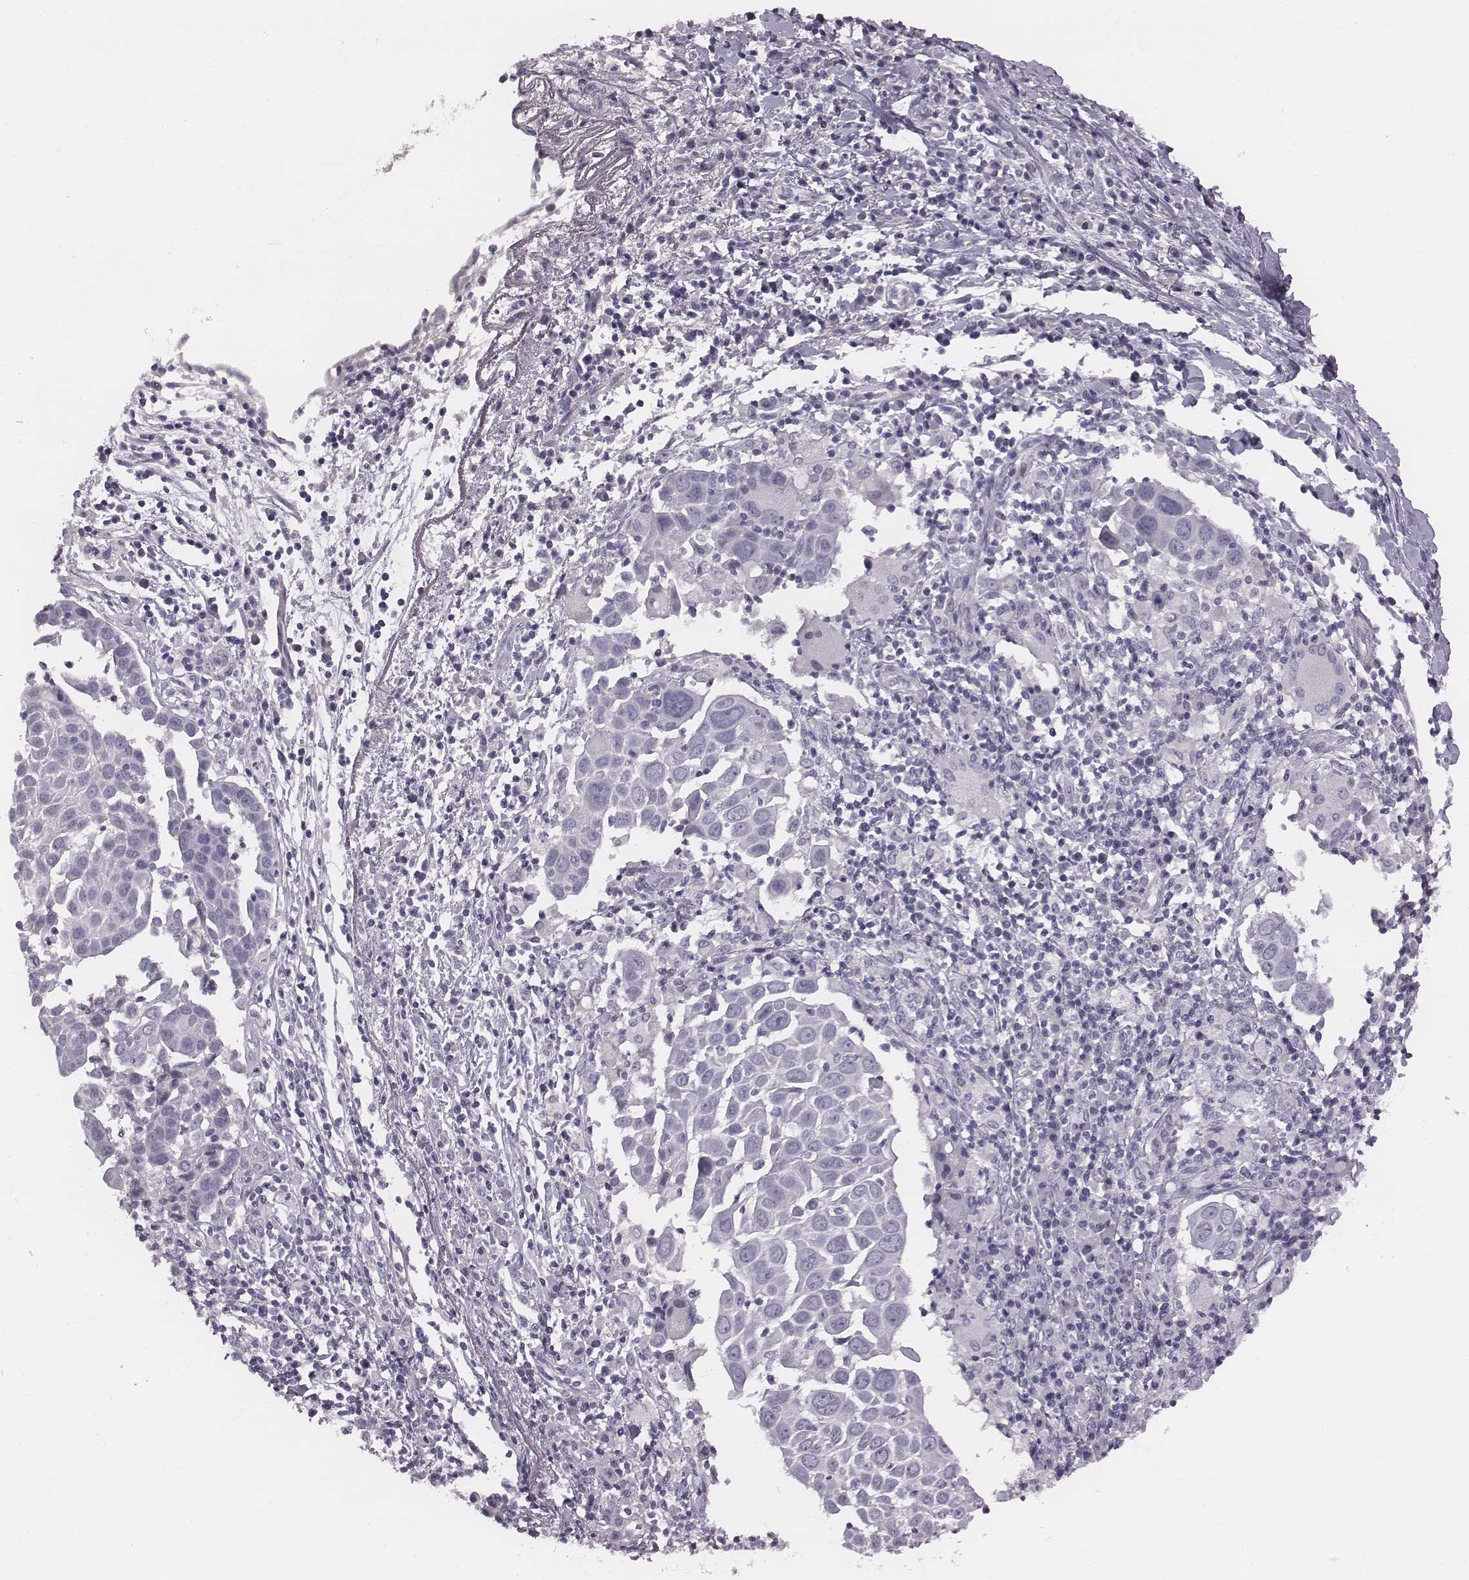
{"staining": {"intensity": "negative", "quantity": "none", "location": "none"}, "tissue": "lung cancer", "cell_type": "Tumor cells", "image_type": "cancer", "snomed": [{"axis": "morphology", "description": "Squamous cell carcinoma, NOS"}, {"axis": "topography", "description": "Lung"}], "caption": "Micrograph shows no significant protein staining in tumor cells of lung cancer. (DAB (3,3'-diaminobenzidine) immunohistochemistry (IHC) with hematoxylin counter stain).", "gene": "PDE8B", "patient": {"sex": "male", "age": 57}}